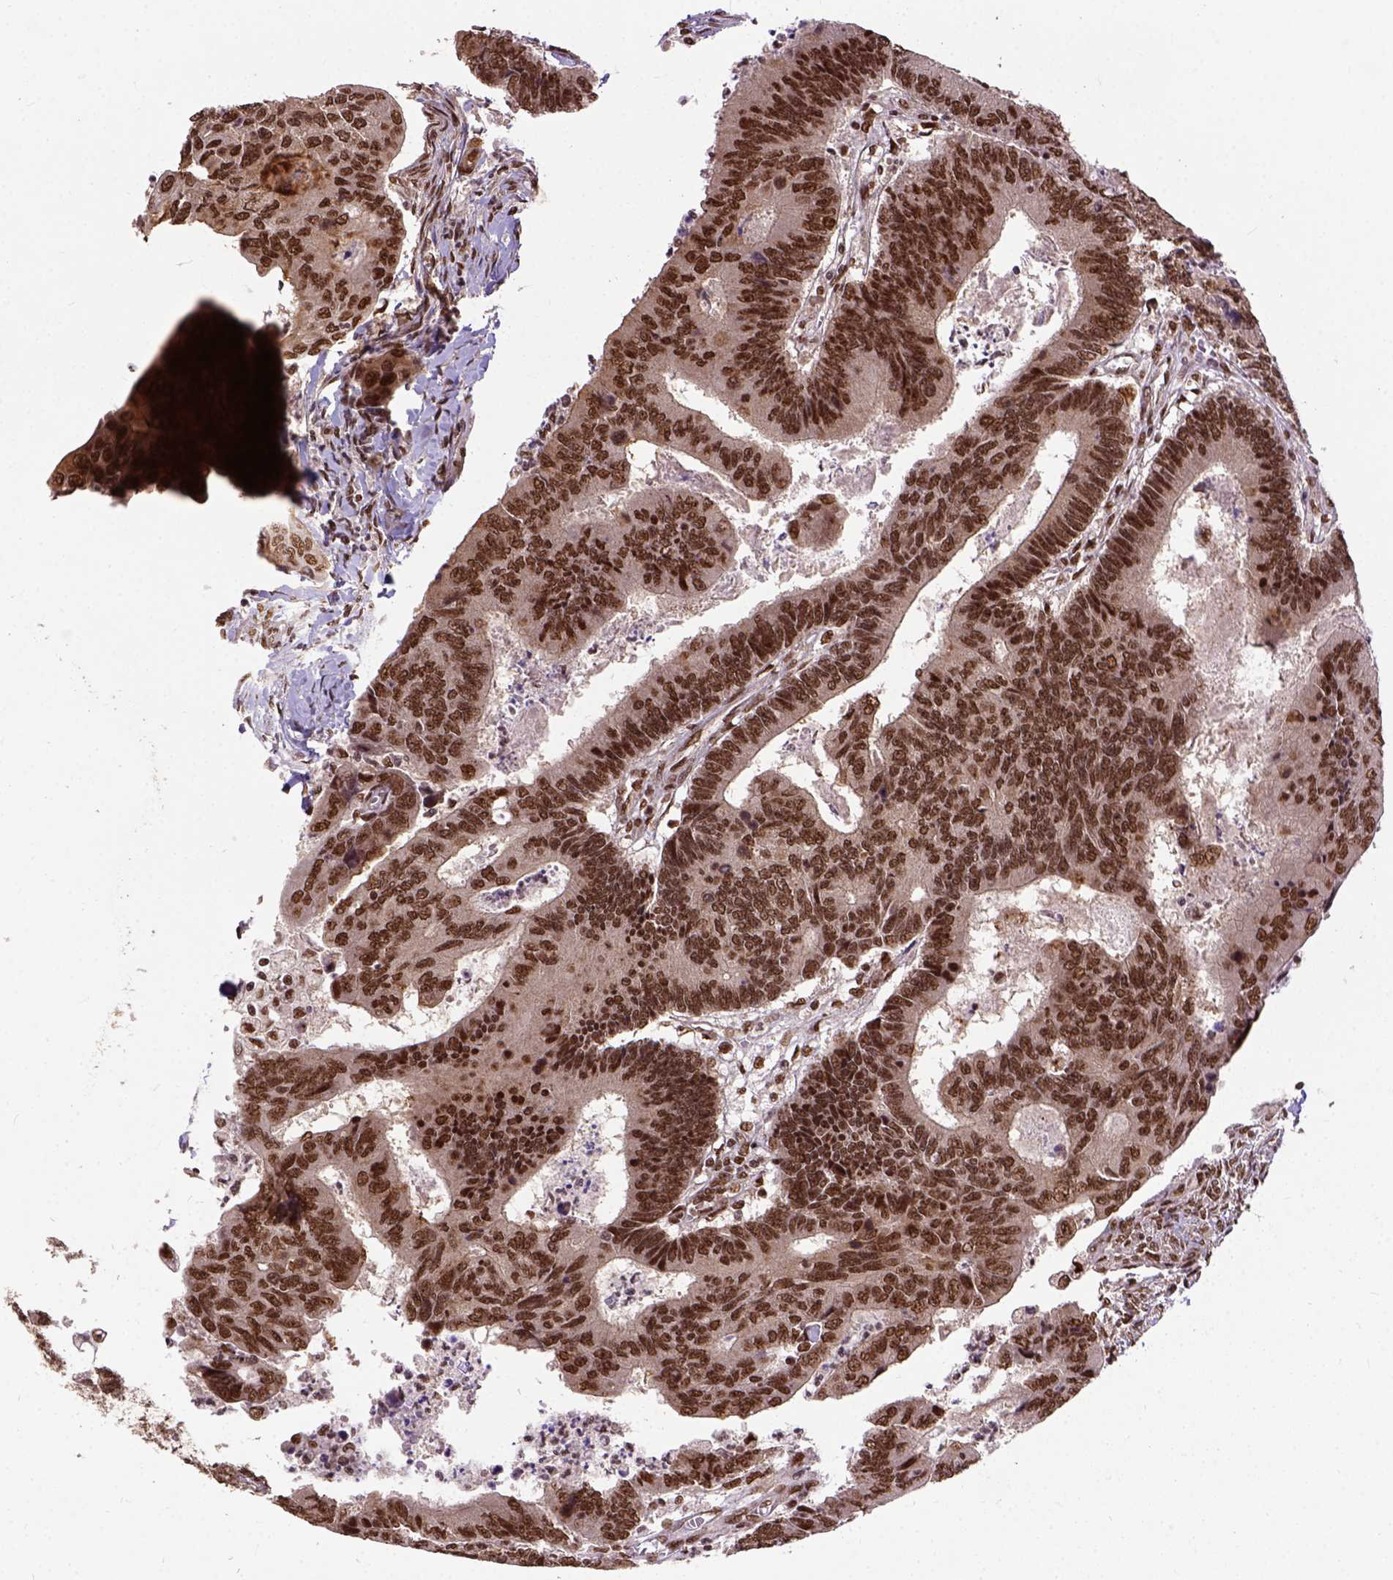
{"staining": {"intensity": "moderate", "quantity": ">75%", "location": "nuclear"}, "tissue": "colorectal cancer", "cell_type": "Tumor cells", "image_type": "cancer", "snomed": [{"axis": "morphology", "description": "Adenocarcinoma, NOS"}, {"axis": "topography", "description": "Colon"}], "caption": "Adenocarcinoma (colorectal) was stained to show a protein in brown. There is medium levels of moderate nuclear staining in about >75% of tumor cells.", "gene": "NACC1", "patient": {"sex": "female", "age": 67}}